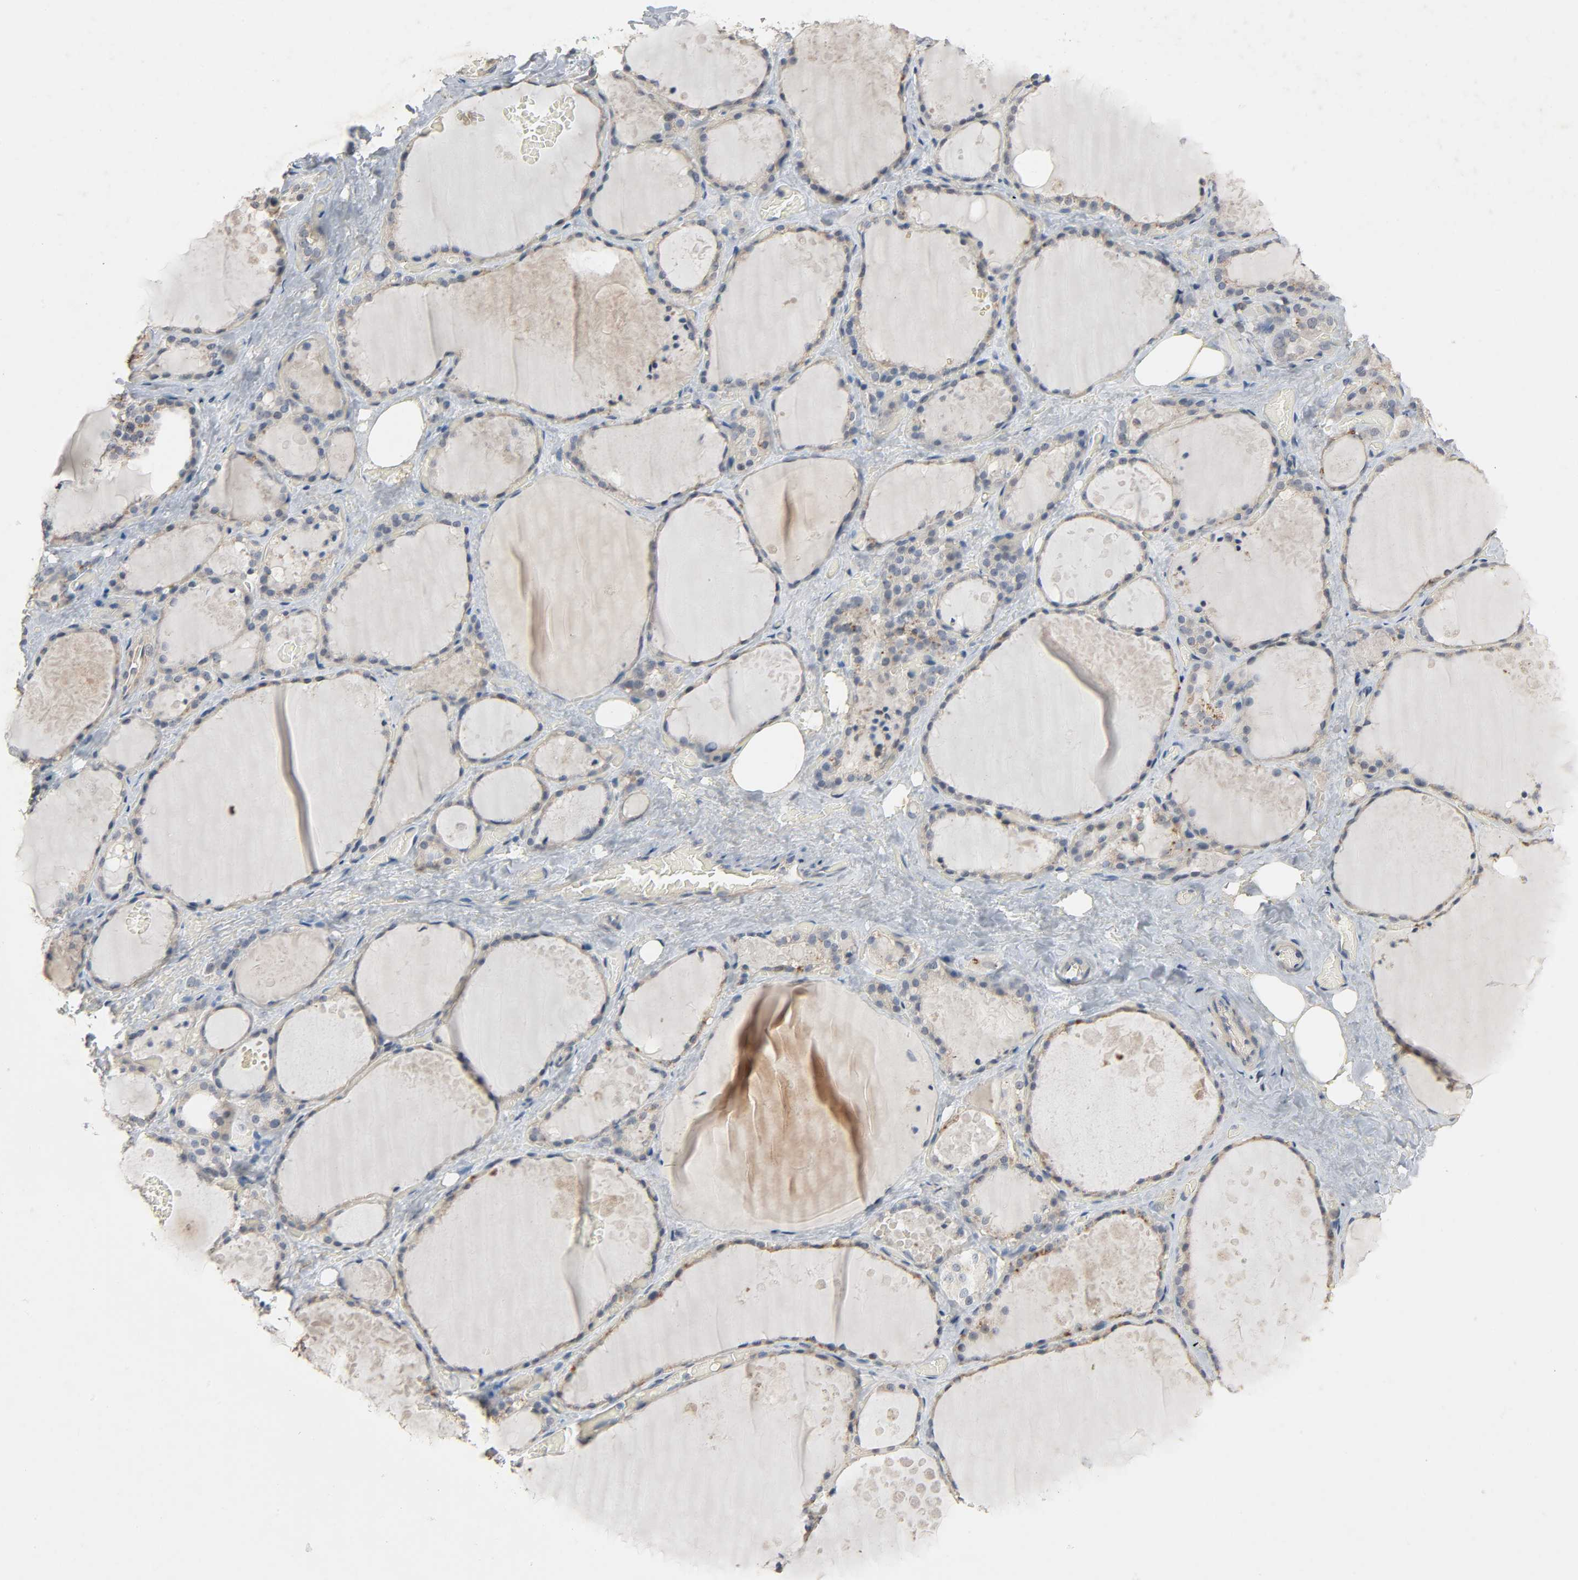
{"staining": {"intensity": "weak", "quantity": ">75%", "location": "cytoplasmic/membranous"}, "tissue": "thyroid gland", "cell_type": "Glandular cells", "image_type": "normal", "snomed": [{"axis": "morphology", "description": "Normal tissue, NOS"}, {"axis": "topography", "description": "Thyroid gland"}], "caption": "Normal thyroid gland exhibits weak cytoplasmic/membranous staining in about >75% of glandular cells (Stains: DAB (3,3'-diaminobenzidine) in brown, nuclei in blue, Microscopy: brightfield microscopy at high magnification)..", "gene": "CD4", "patient": {"sex": "male", "age": 61}}